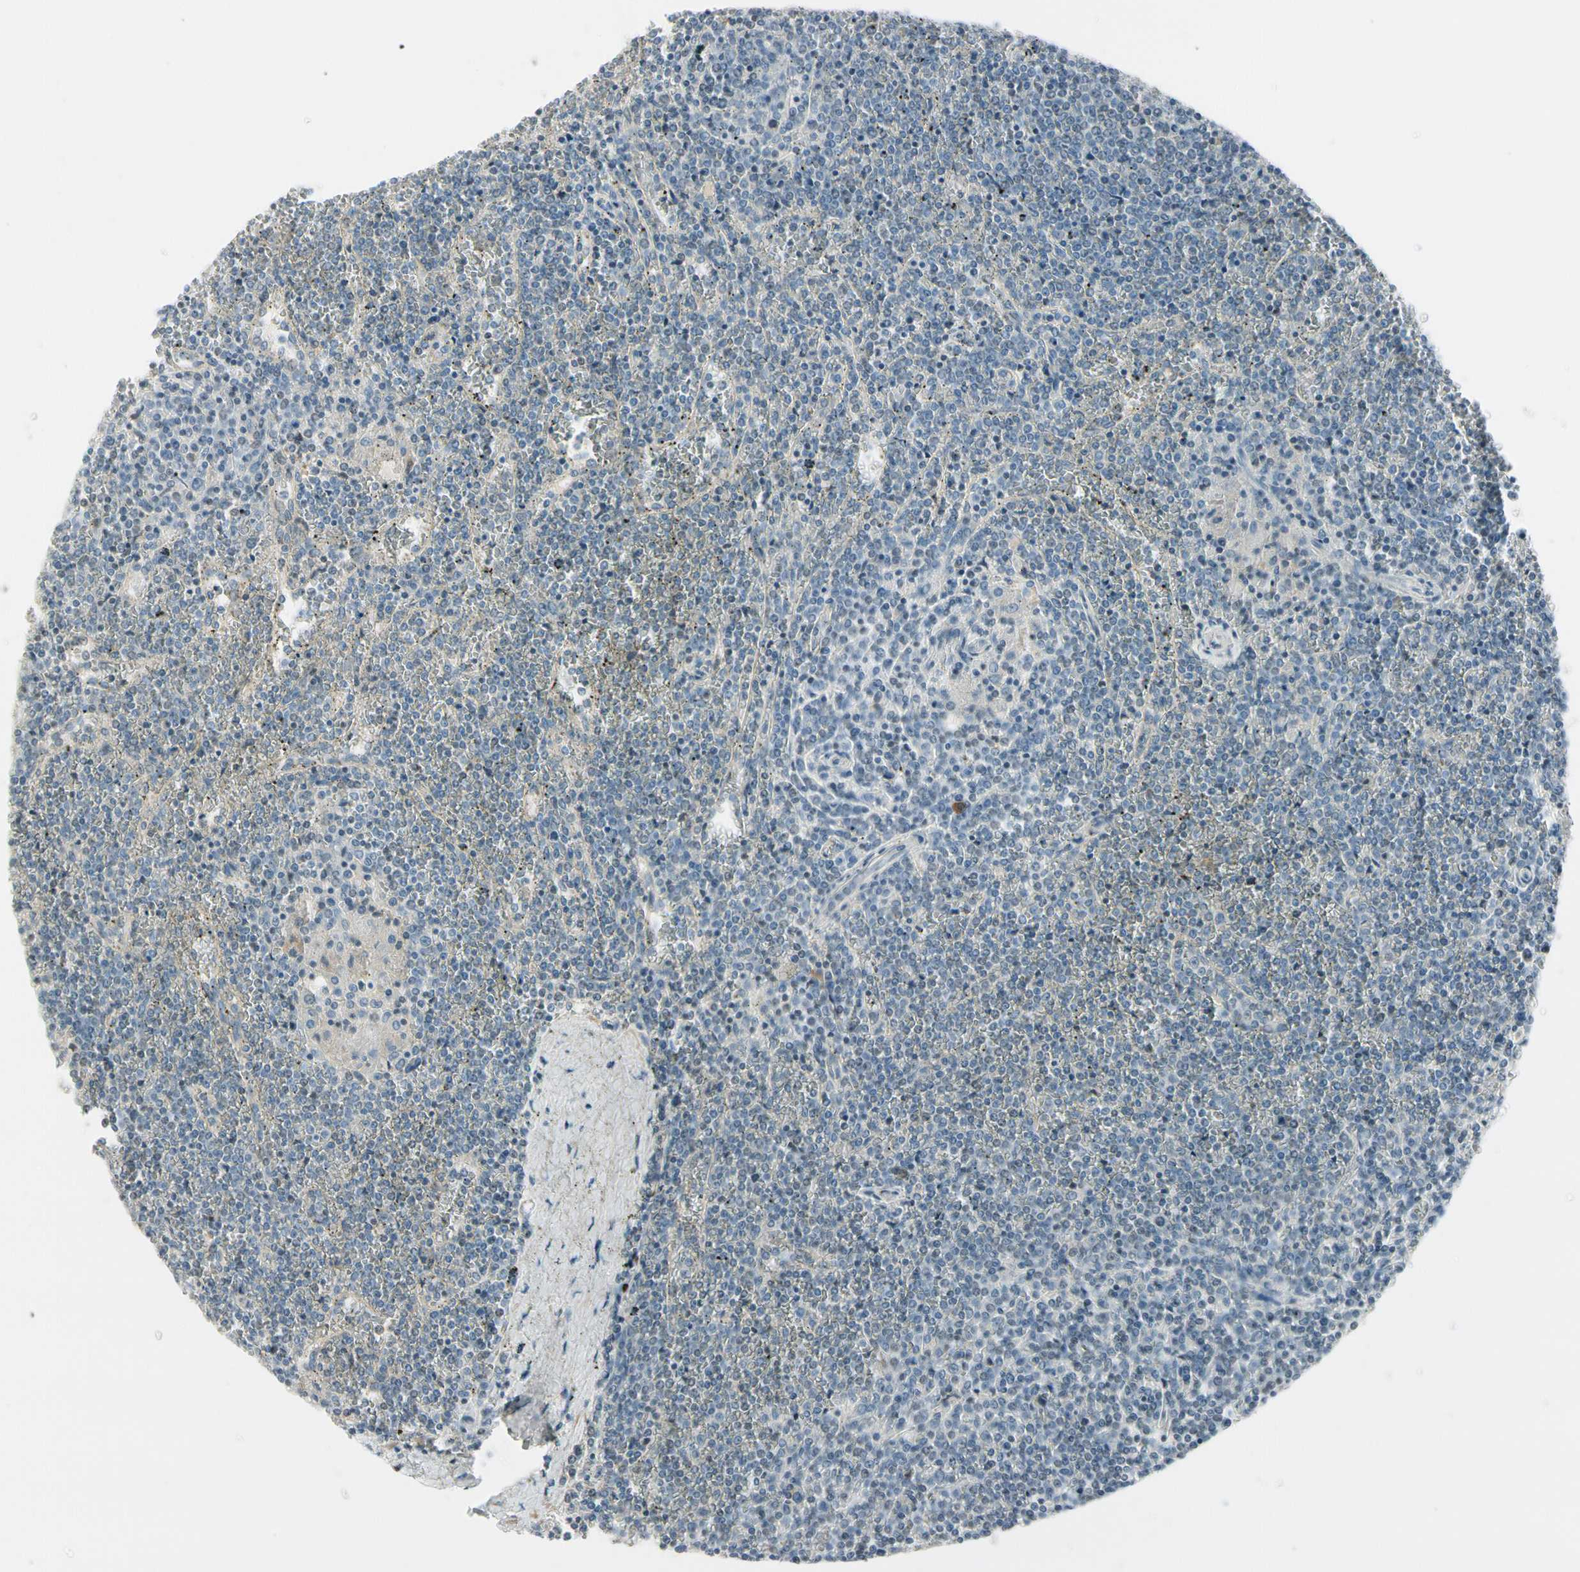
{"staining": {"intensity": "negative", "quantity": "none", "location": "none"}, "tissue": "lymphoma", "cell_type": "Tumor cells", "image_type": "cancer", "snomed": [{"axis": "morphology", "description": "Malignant lymphoma, non-Hodgkin's type, Low grade"}, {"axis": "topography", "description": "Spleen"}], "caption": "Malignant lymphoma, non-Hodgkin's type (low-grade) was stained to show a protein in brown. There is no significant expression in tumor cells.", "gene": "CYP2E1", "patient": {"sex": "female", "age": 19}}